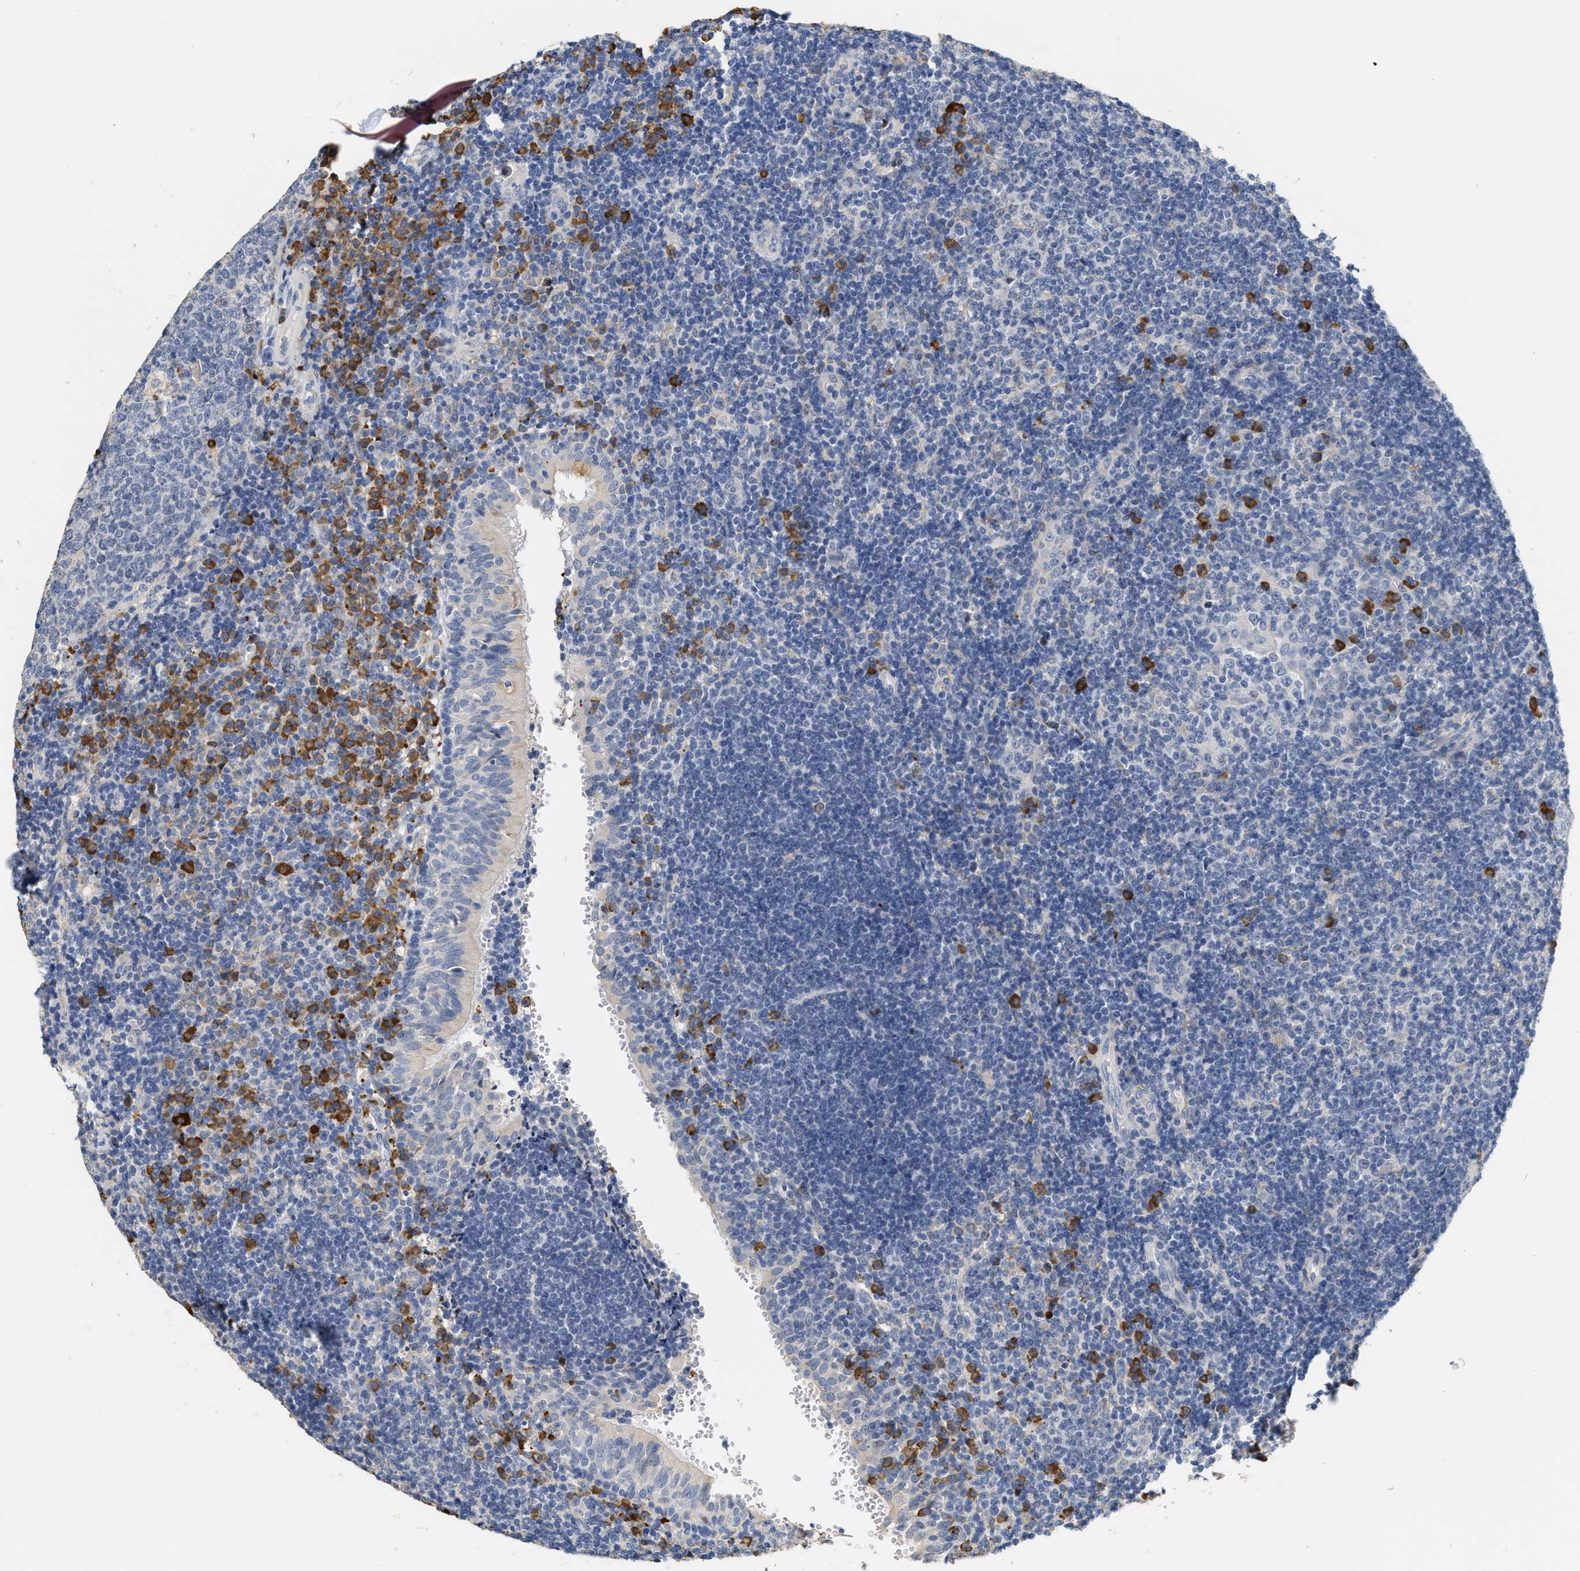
{"staining": {"intensity": "negative", "quantity": "none", "location": "none"}, "tissue": "tonsil", "cell_type": "Germinal center cells", "image_type": "normal", "snomed": [{"axis": "morphology", "description": "Normal tissue, NOS"}, {"axis": "topography", "description": "Tonsil"}], "caption": "This is an immunohistochemistry (IHC) photomicrograph of normal tonsil. There is no expression in germinal center cells.", "gene": "RYR2", "patient": {"sex": "female", "age": 40}}